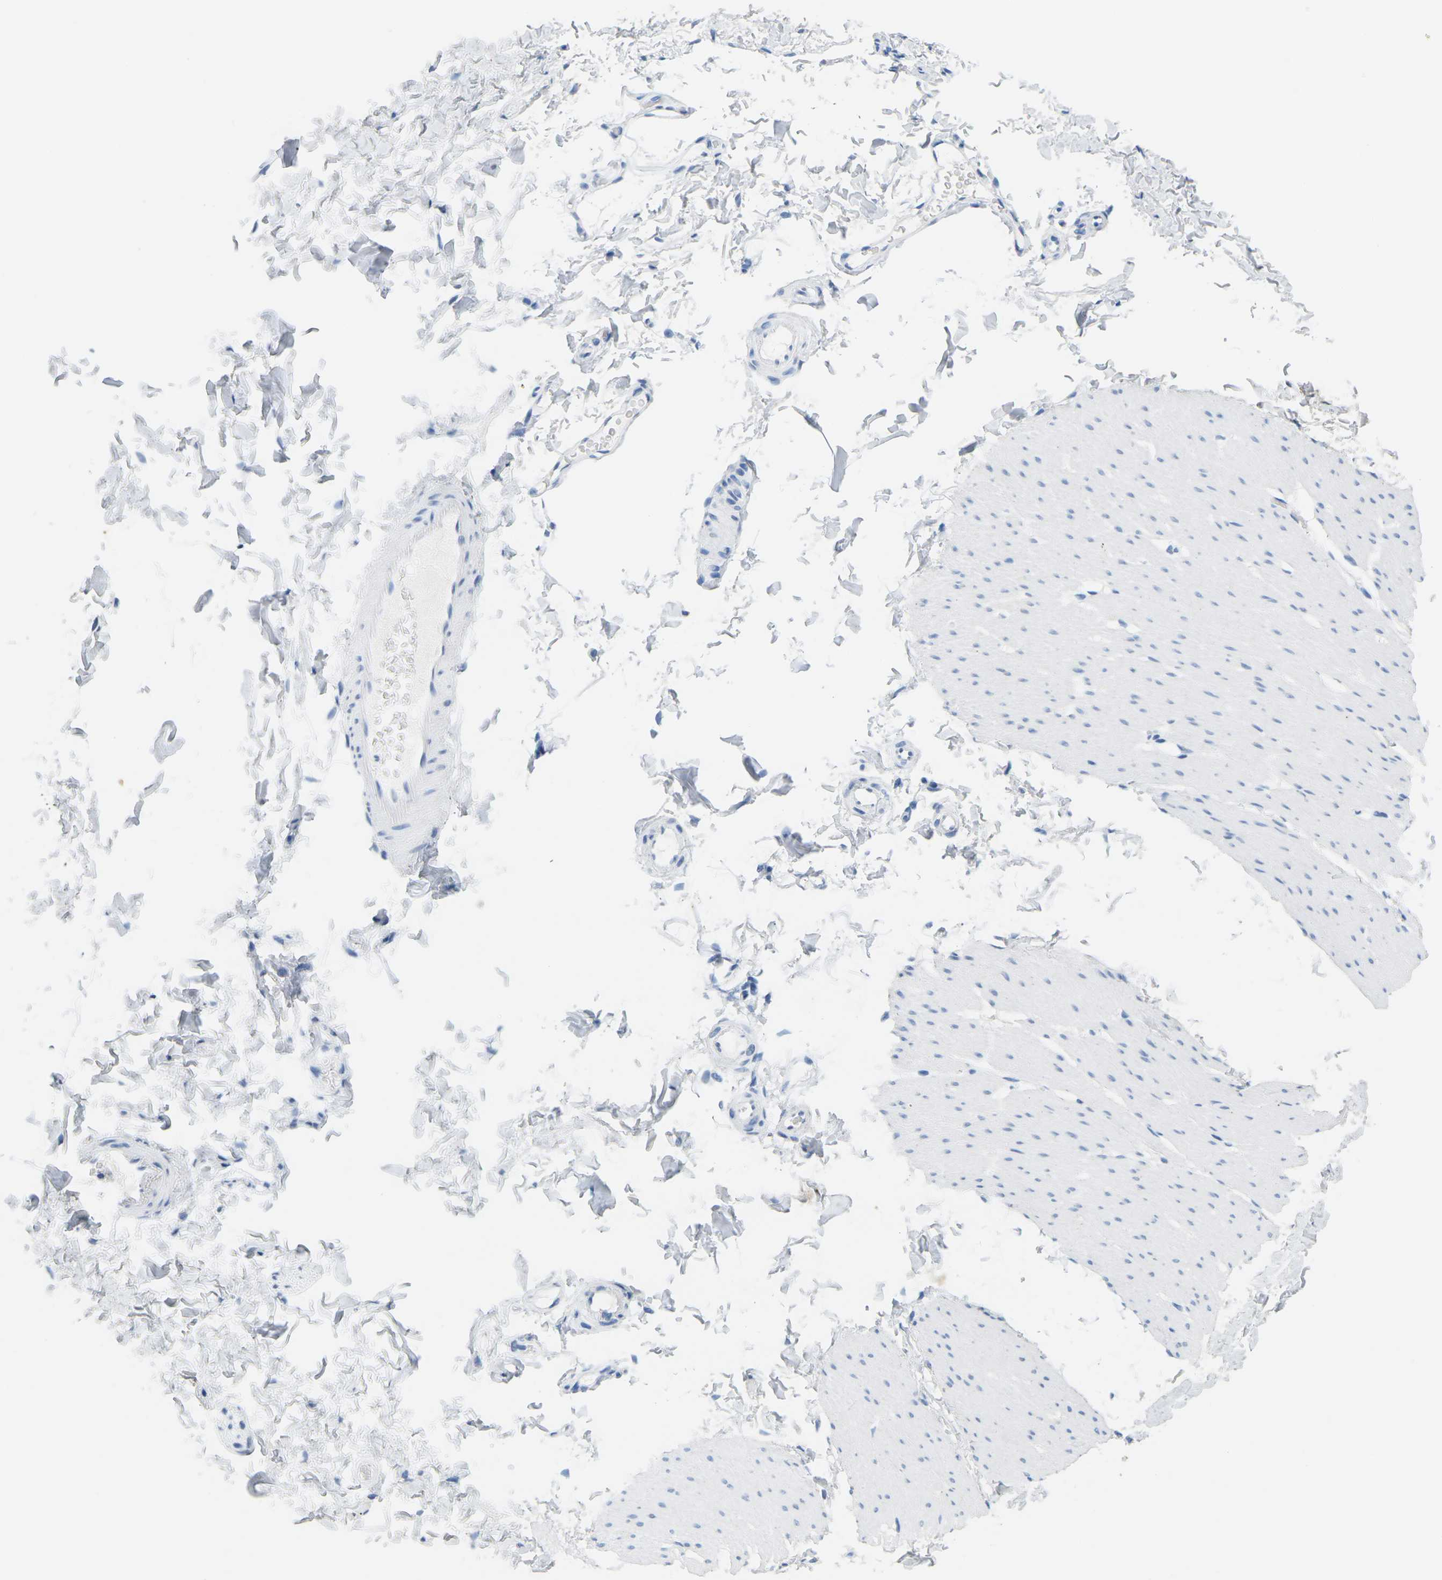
{"staining": {"intensity": "negative", "quantity": "none", "location": "none"}, "tissue": "smooth muscle", "cell_type": "Smooth muscle cells", "image_type": "normal", "snomed": [{"axis": "morphology", "description": "Normal tissue, NOS"}, {"axis": "topography", "description": "Smooth muscle"}, {"axis": "topography", "description": "Colon"}], "caption": "Micrograph shows no protein positivity in smooth muscle cells of unremarkable smooth muscle.", "gene": "CTAG1A", "patient": {"sex": "male", "age": 67}}